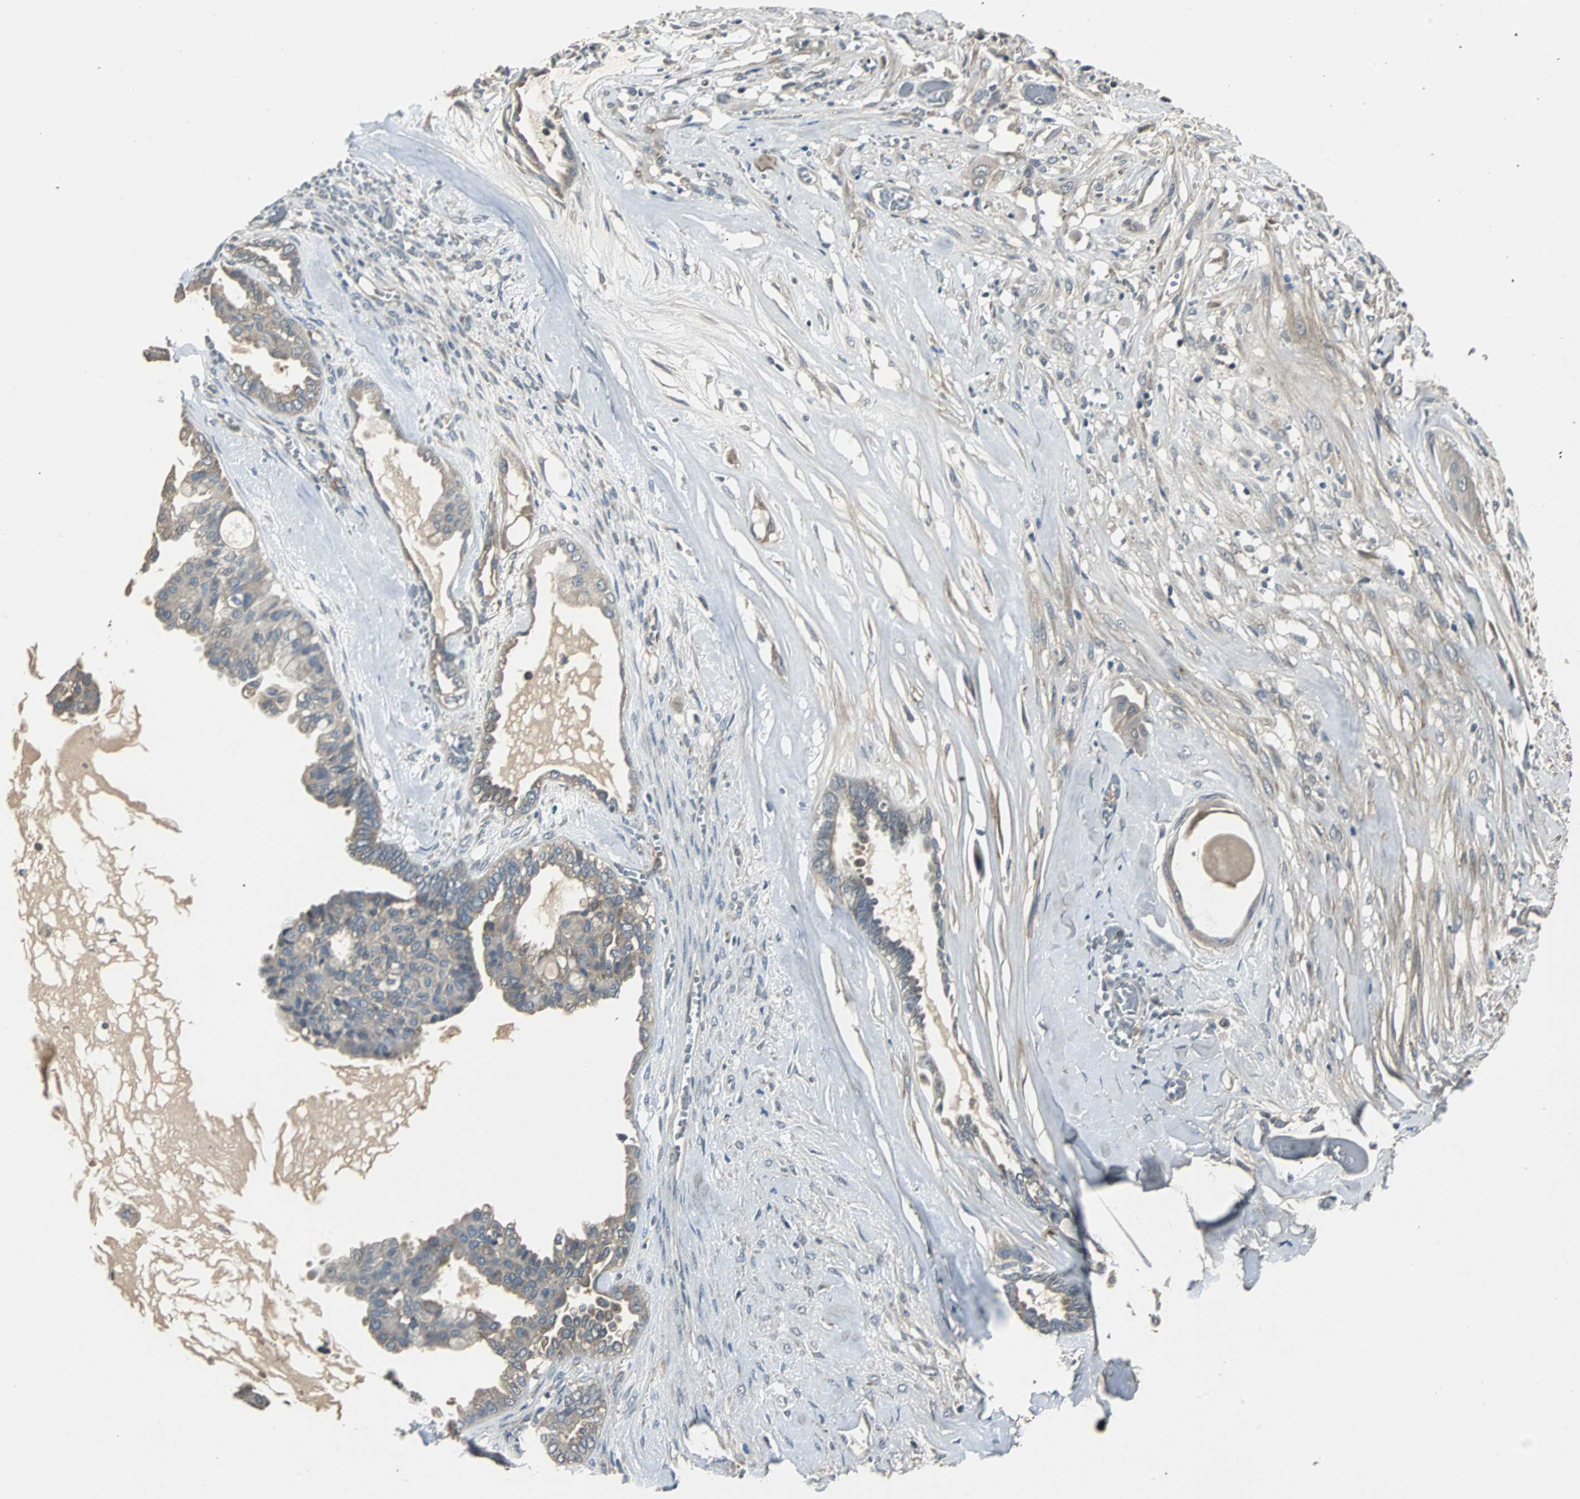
{"staining": {"intensity": "weak", "quantity": "25%-75%", "location": "cytoplasmic/membranous"}, "tissue": "ovarian cancer", "cell_type": "Tumor cells", "image_type": "cancer", "snomed": [{"axis": "morphology", "description": "Carcinoma, NOS"}, {"axis": "morphology", "description": "Carcinoma, endometroid"}, {"axis": "topography", "description": "Ovary"}], "caption": "Immunohistochemical staining of ovarian cancer (carcinoma) reveals low levels of weak cytoplasmic/membranous protein positivity in about 25%-75% of tumor cells.", "gene": "ABHD2", "patient": {"sex": "female", "age": 50}}